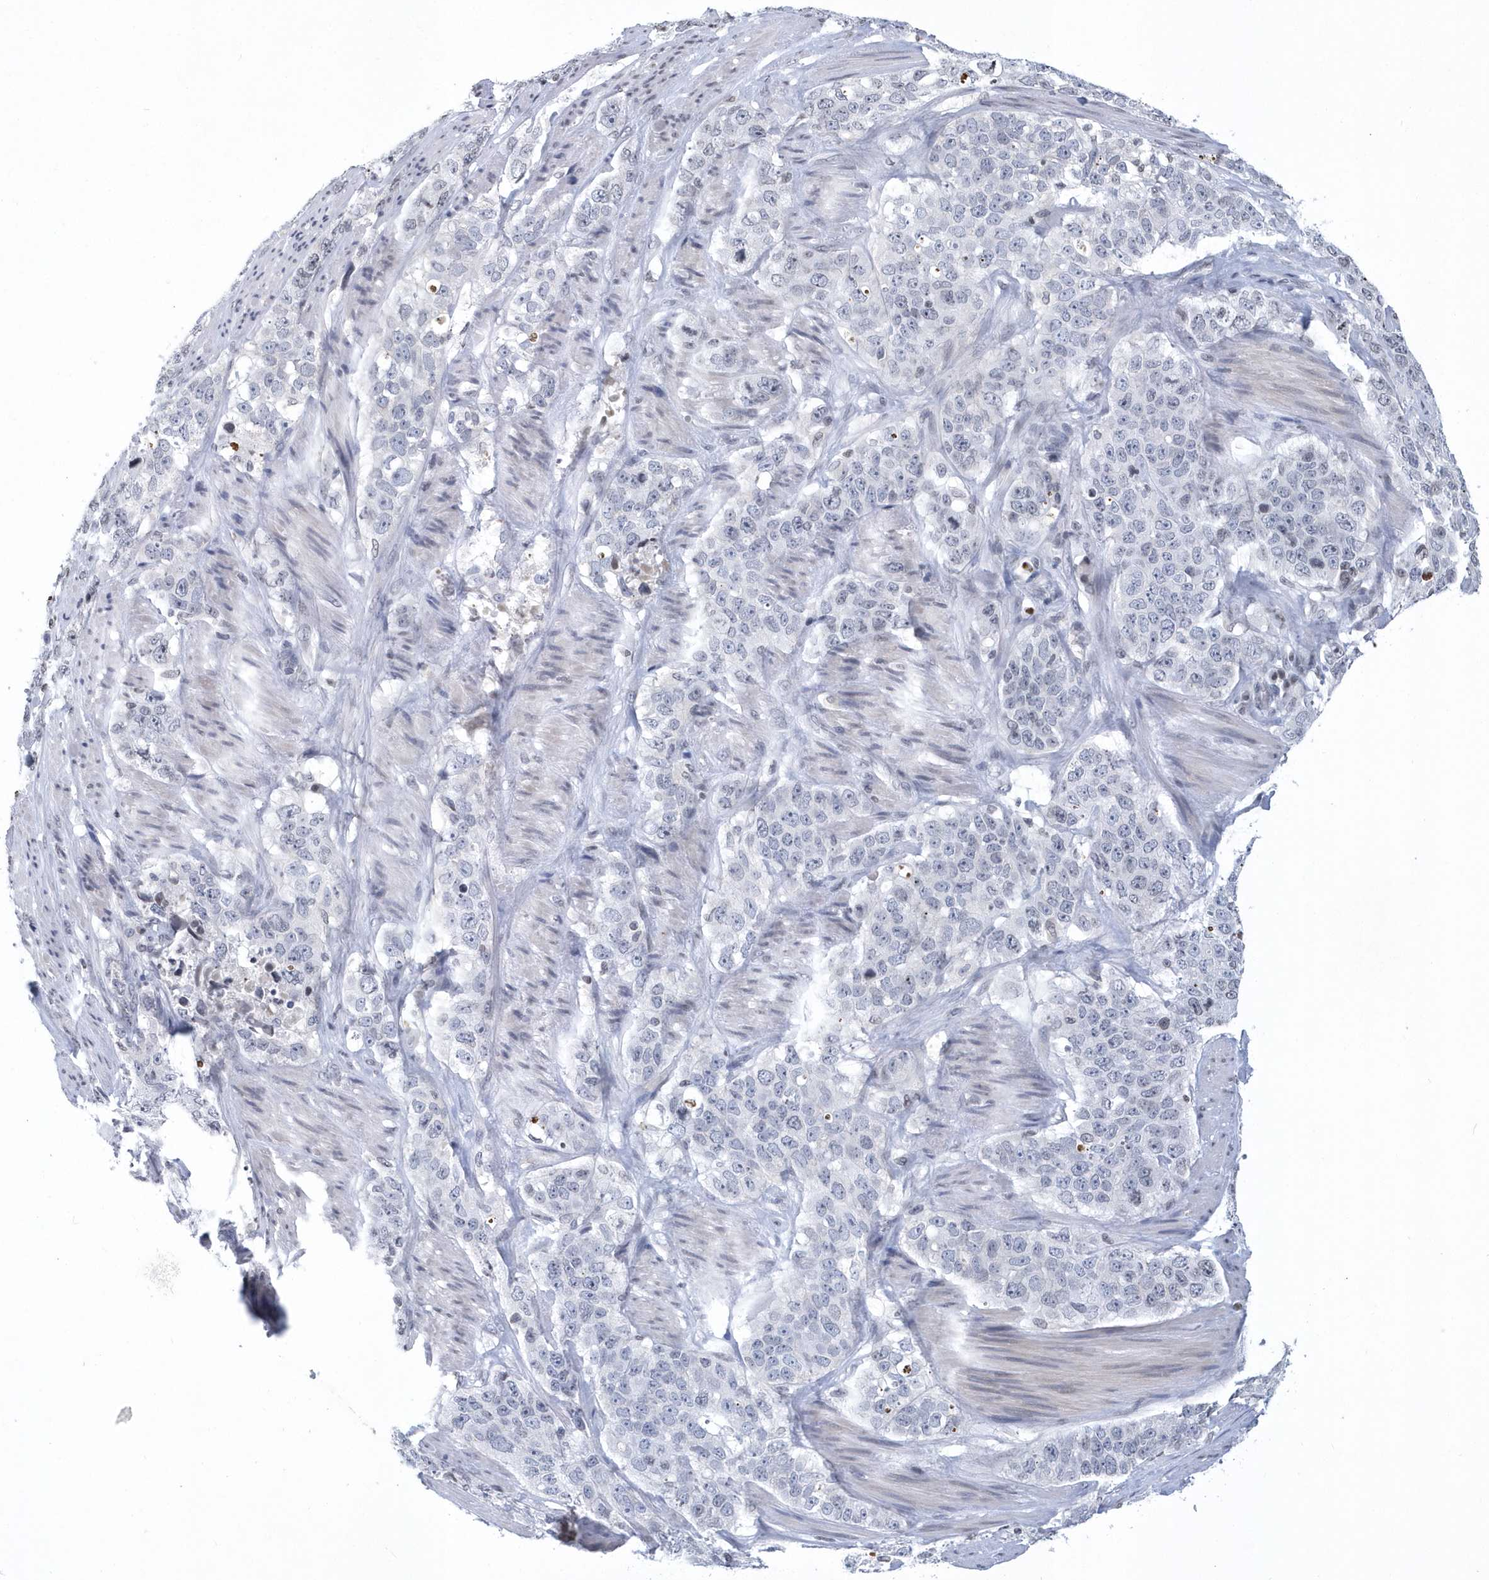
{"staining": {"intensity": "negative", "quantity": "none", "location": "none"}, "tissue": "stomach cancer", "cell_type": "Tumor cells", "image_type": "cancer", "snomed": [{"axis": "morphology", "description": "Adenocarcinoma, NOS"}, {"axis": "topography", "description": "Stomach"}], "caption": "Tumor cells are negative for brown protein staining in stomach cancer.", "gene": "VWA5B2", "patient": {"sex": "male", "age": 48}}